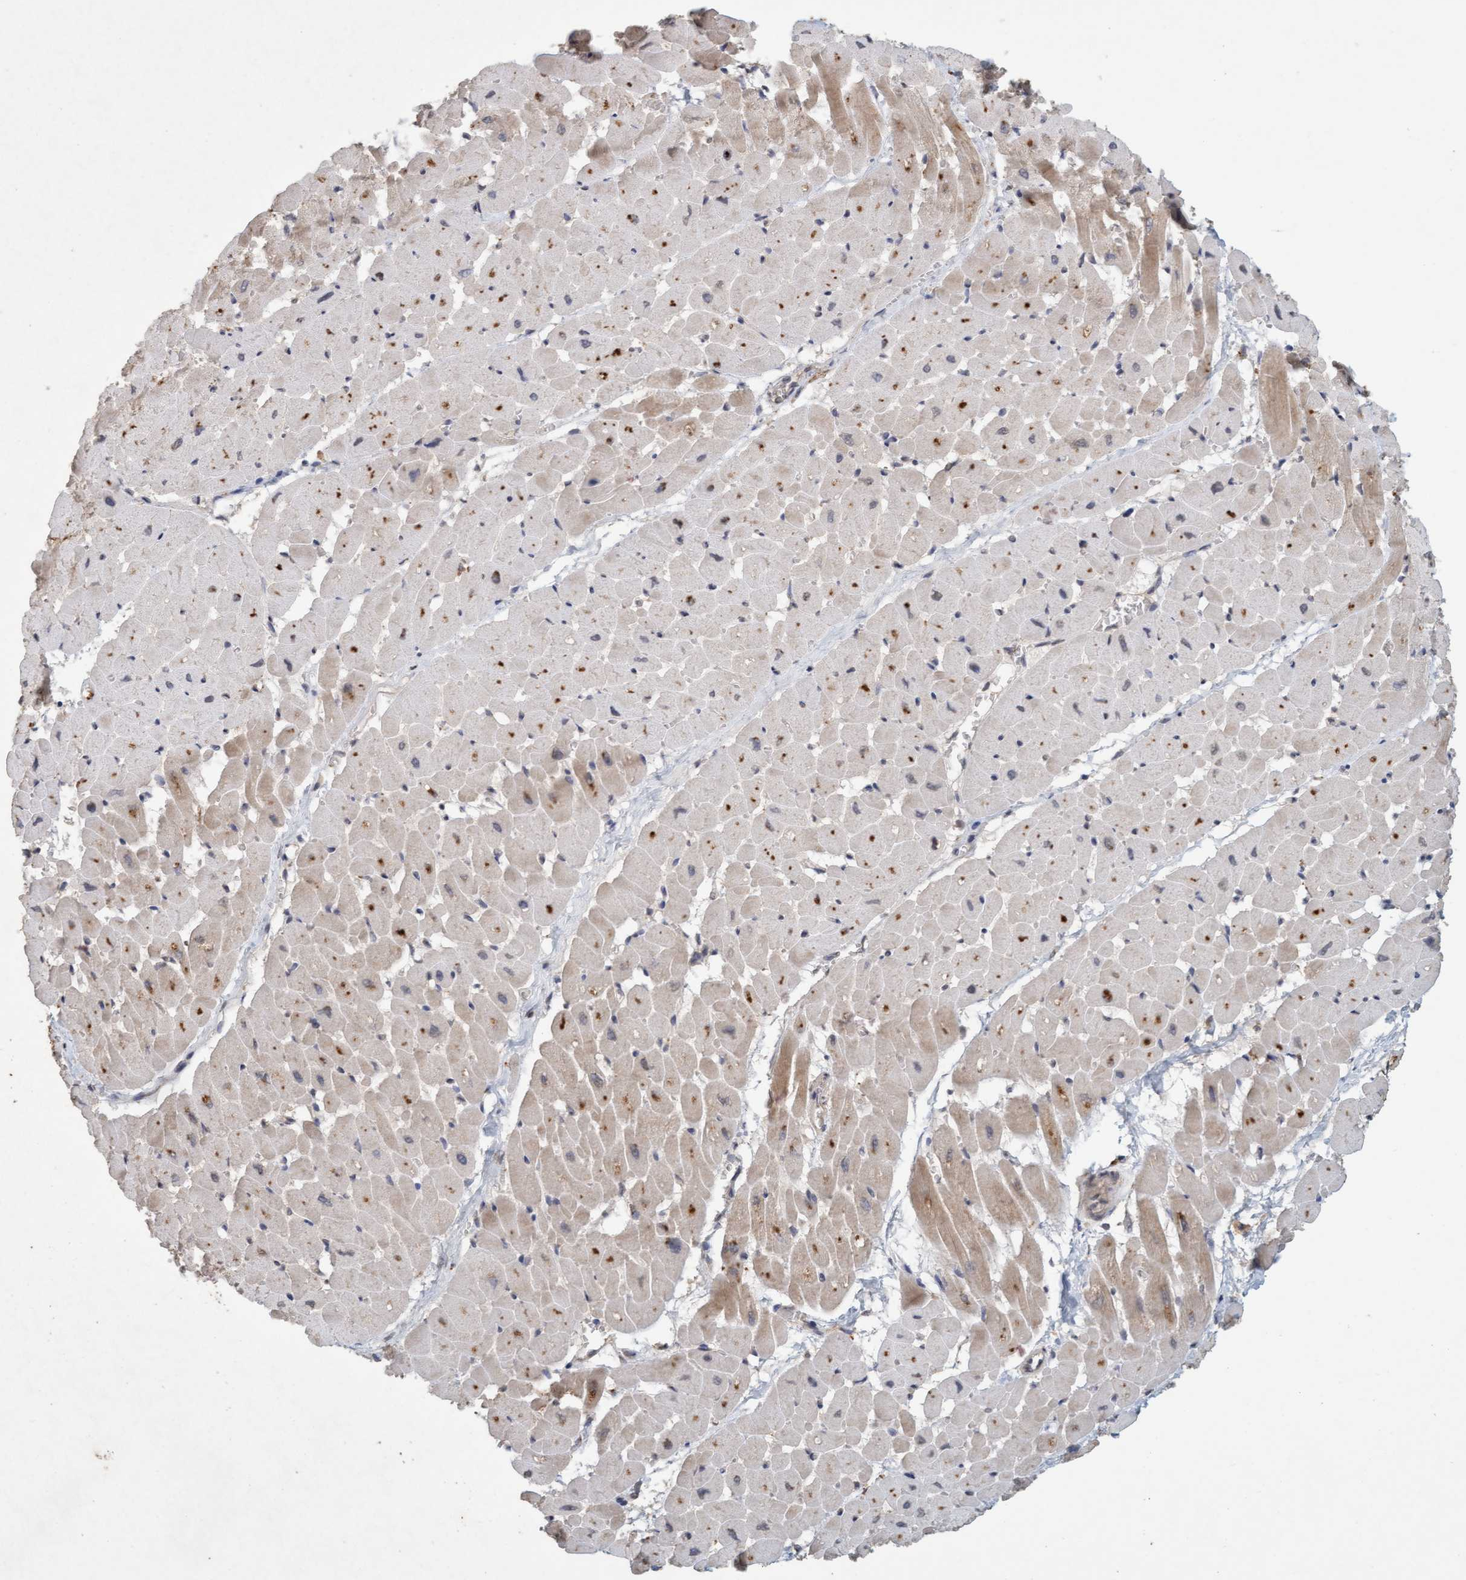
{"staining": {"intensity": "moderate", "quantity": "25%-75%", "location": "cytoplasmic/membranous"}, "tissue": "heart muscle", "cell_type": "Cardiomyocytes", "image_type": "normal", "snomed": [{"axis": "morphology", "description": "Normal tissue, NOS"}, {"axis": "topography", "description": "Heart"}], "caption": "An immunohistochemistry histopathology image of normal tissue is shown. Protein staining in brown labels moderate cytoplasmic/membranous positivity in heart muscle within cardiomyocytes. The protein of interest is shown in brown color, while the nuclei are stained blue.", "gene": "VSIG8", "patient": {"sex": "male", "age": 45}}